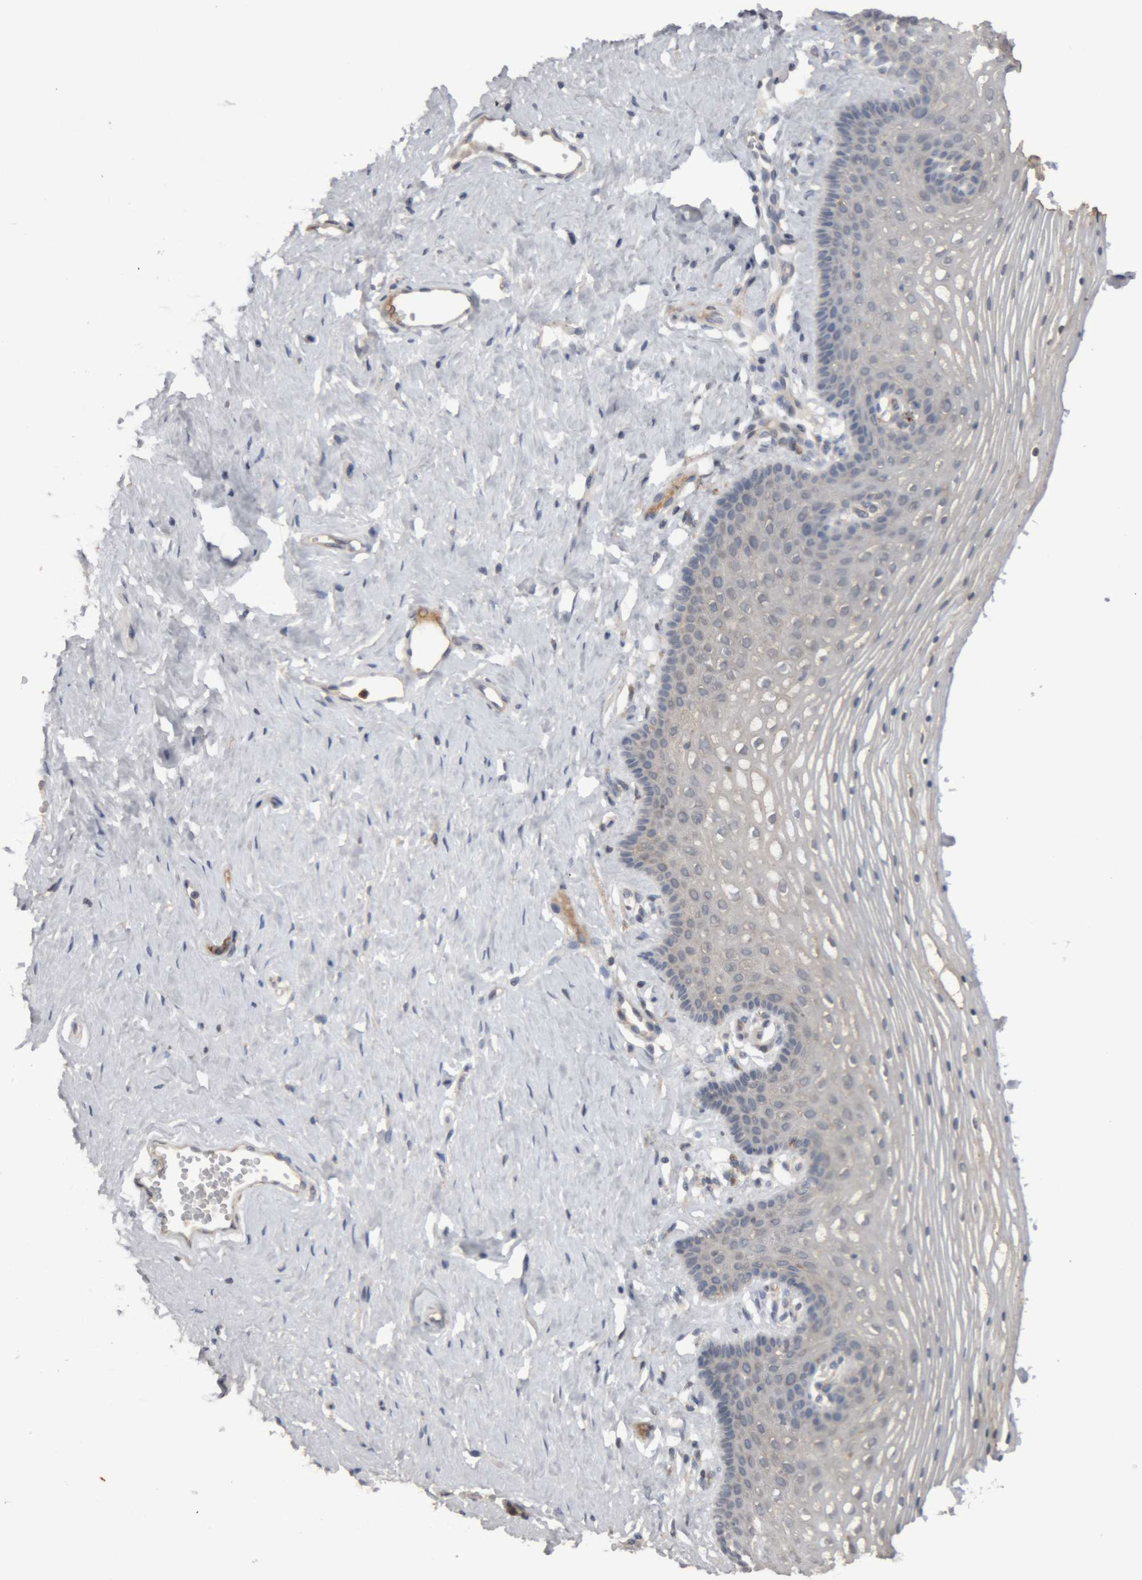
{"staining": {"intensity": "negative", "quantity": "none", "location": "none"}, "tissue": "vagina", "cell_type": "Squamous epithelial cells", "image_type": "normal", "snomed": [{"axis": "morphology", "description": "Normal tissue, NOS"}, {"axis": "topography", "description": "Vagina"}], "caption": "Human vagina stained for a protein using IHC displays no positivity in squamous epithelial cells.", "gene": "TMED7", "patient": {"sex": "female", "age": 32}}